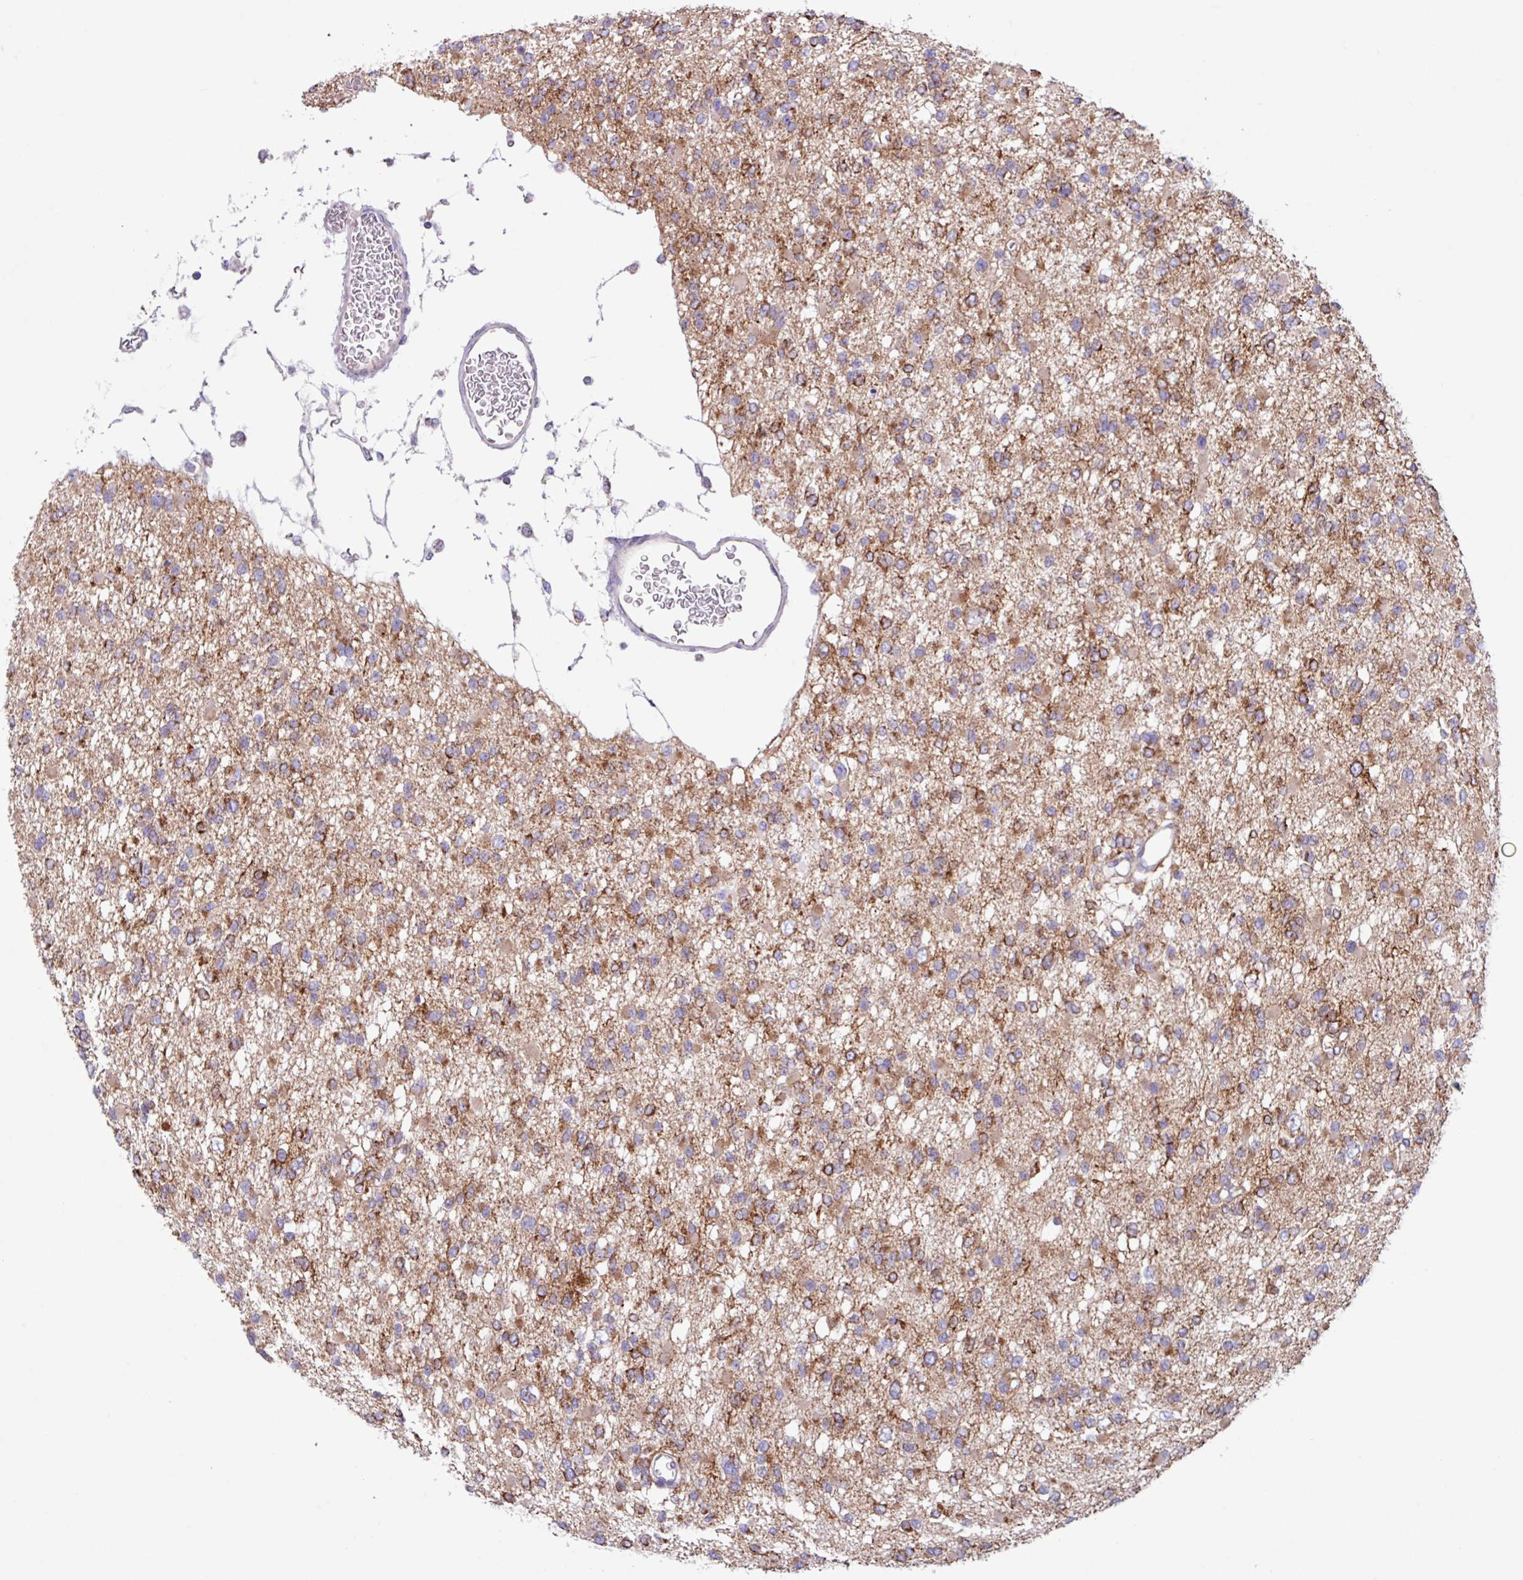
{"staining": {"intensity": "moderate", "quantity": ">75%", "location": "cytoplasmic/membranous"}, "tissue": "glioma", "cell_type": "Tumor cells", "image_type": "cancer", "snomed": [{"axis": "morphology", "description": "Glioma, malignant, Low grade"}, {"axis": "topography", "description": "Brain"}], "caption": "This is a micrograph of IHC staining of glioma, which shows moderate expression in the cytoplasmic/membranous of tumor cells.", "gene": "OTULIN", "patient": {"sex": "female", "age": 22}}